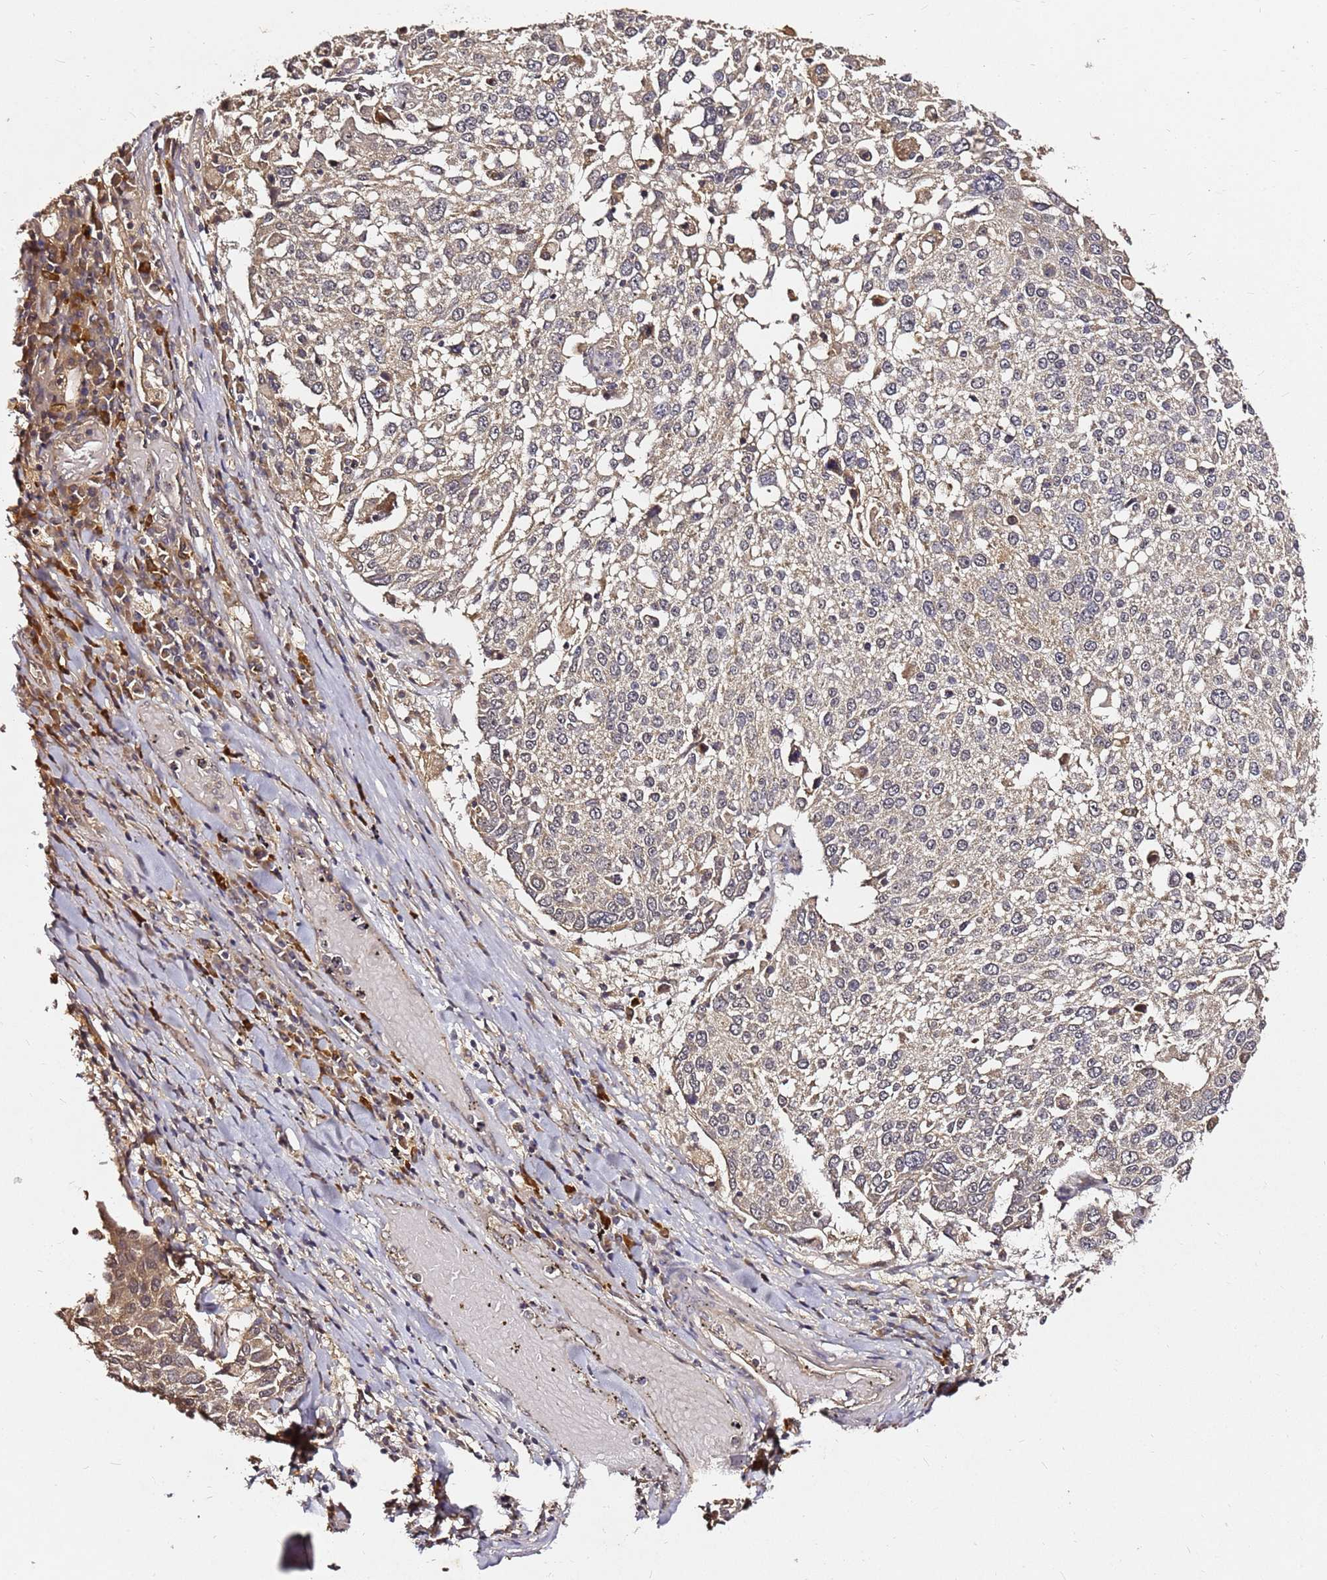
{"staining": {"intensity": "moderate", "quantity": "<25%", "location": "cytoplasmic/membranous"}, "tissue": "lung cancer", "cell_type": "Tumor cells", "image_type": "cancer", "snomed": [{"axis": "morphology", "description": "Squamous cell carcinoma, NOS"}, {"axis": "topography", "description": "Lung"}], "caption": "Protein staining reveals moderate cytoplasmic/membranous staining in approximately <25% of tumor cells in squamous cell carcinoma (lung).", "gene": "C6orf136", "patient": {"sex": "male", "age": 65}}